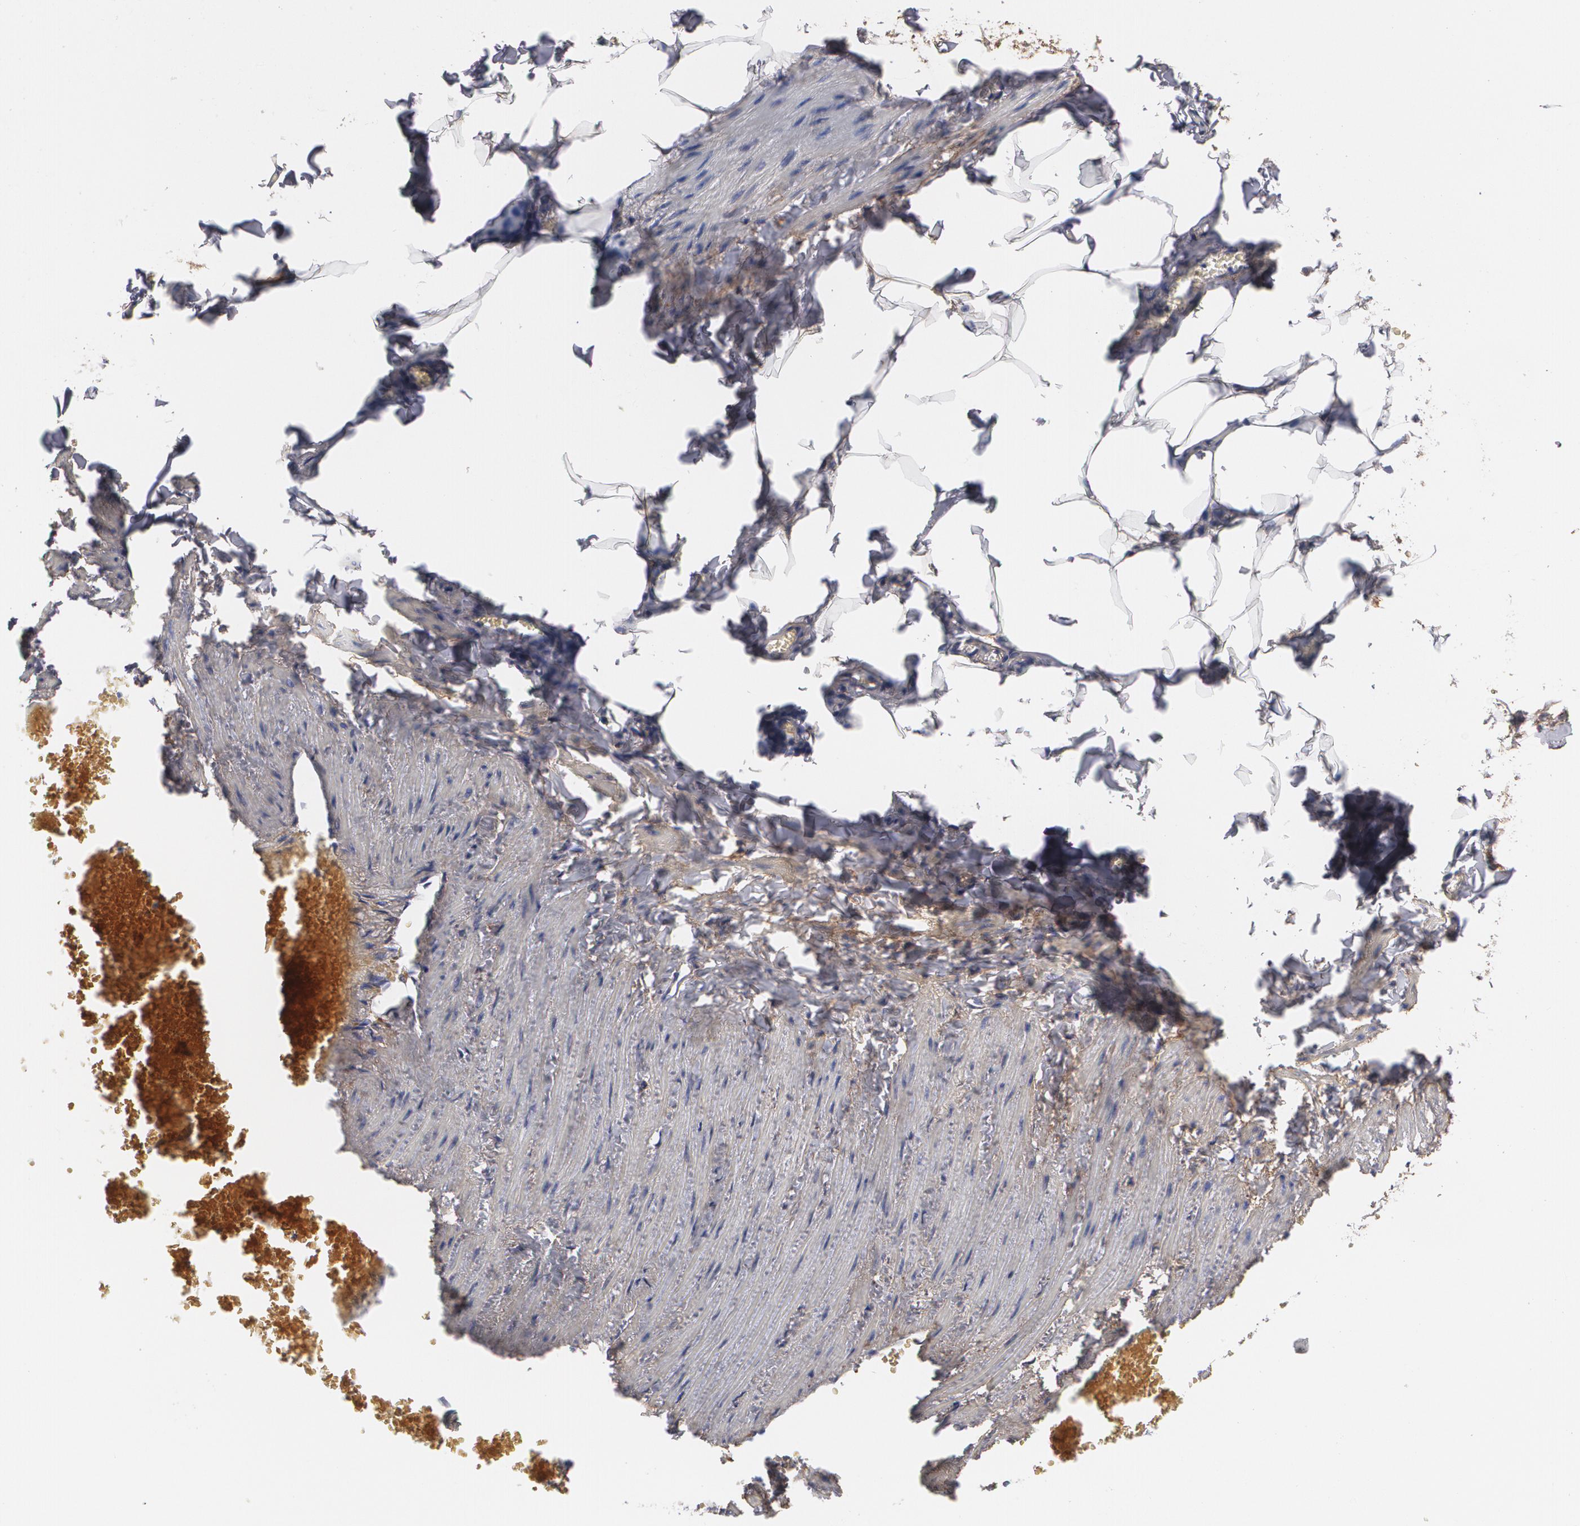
{"staining": {"intensity": "moderate", "quantity": ">75%", "location": "cytoplasmic/membranous"}, "tissue": "adipose tissue", "cell_type": "Adipocytes", "image_type": "normal", "snomed": [{"axis": "morphology", "description": "Normal tissue, NOS"}, {"axis": "topography", "description": "Vascular tissue"}], "caption": "Adipocytes show medium levels of moderate cytoplasmic/membranous staining in approximately >75% of cells in benign human adipose tissue. (brown staining indicates protein expression, while blue staining denotes nuclei).", "gene": "FBLN1", "patient": {"sex": "male", "age": 41}}